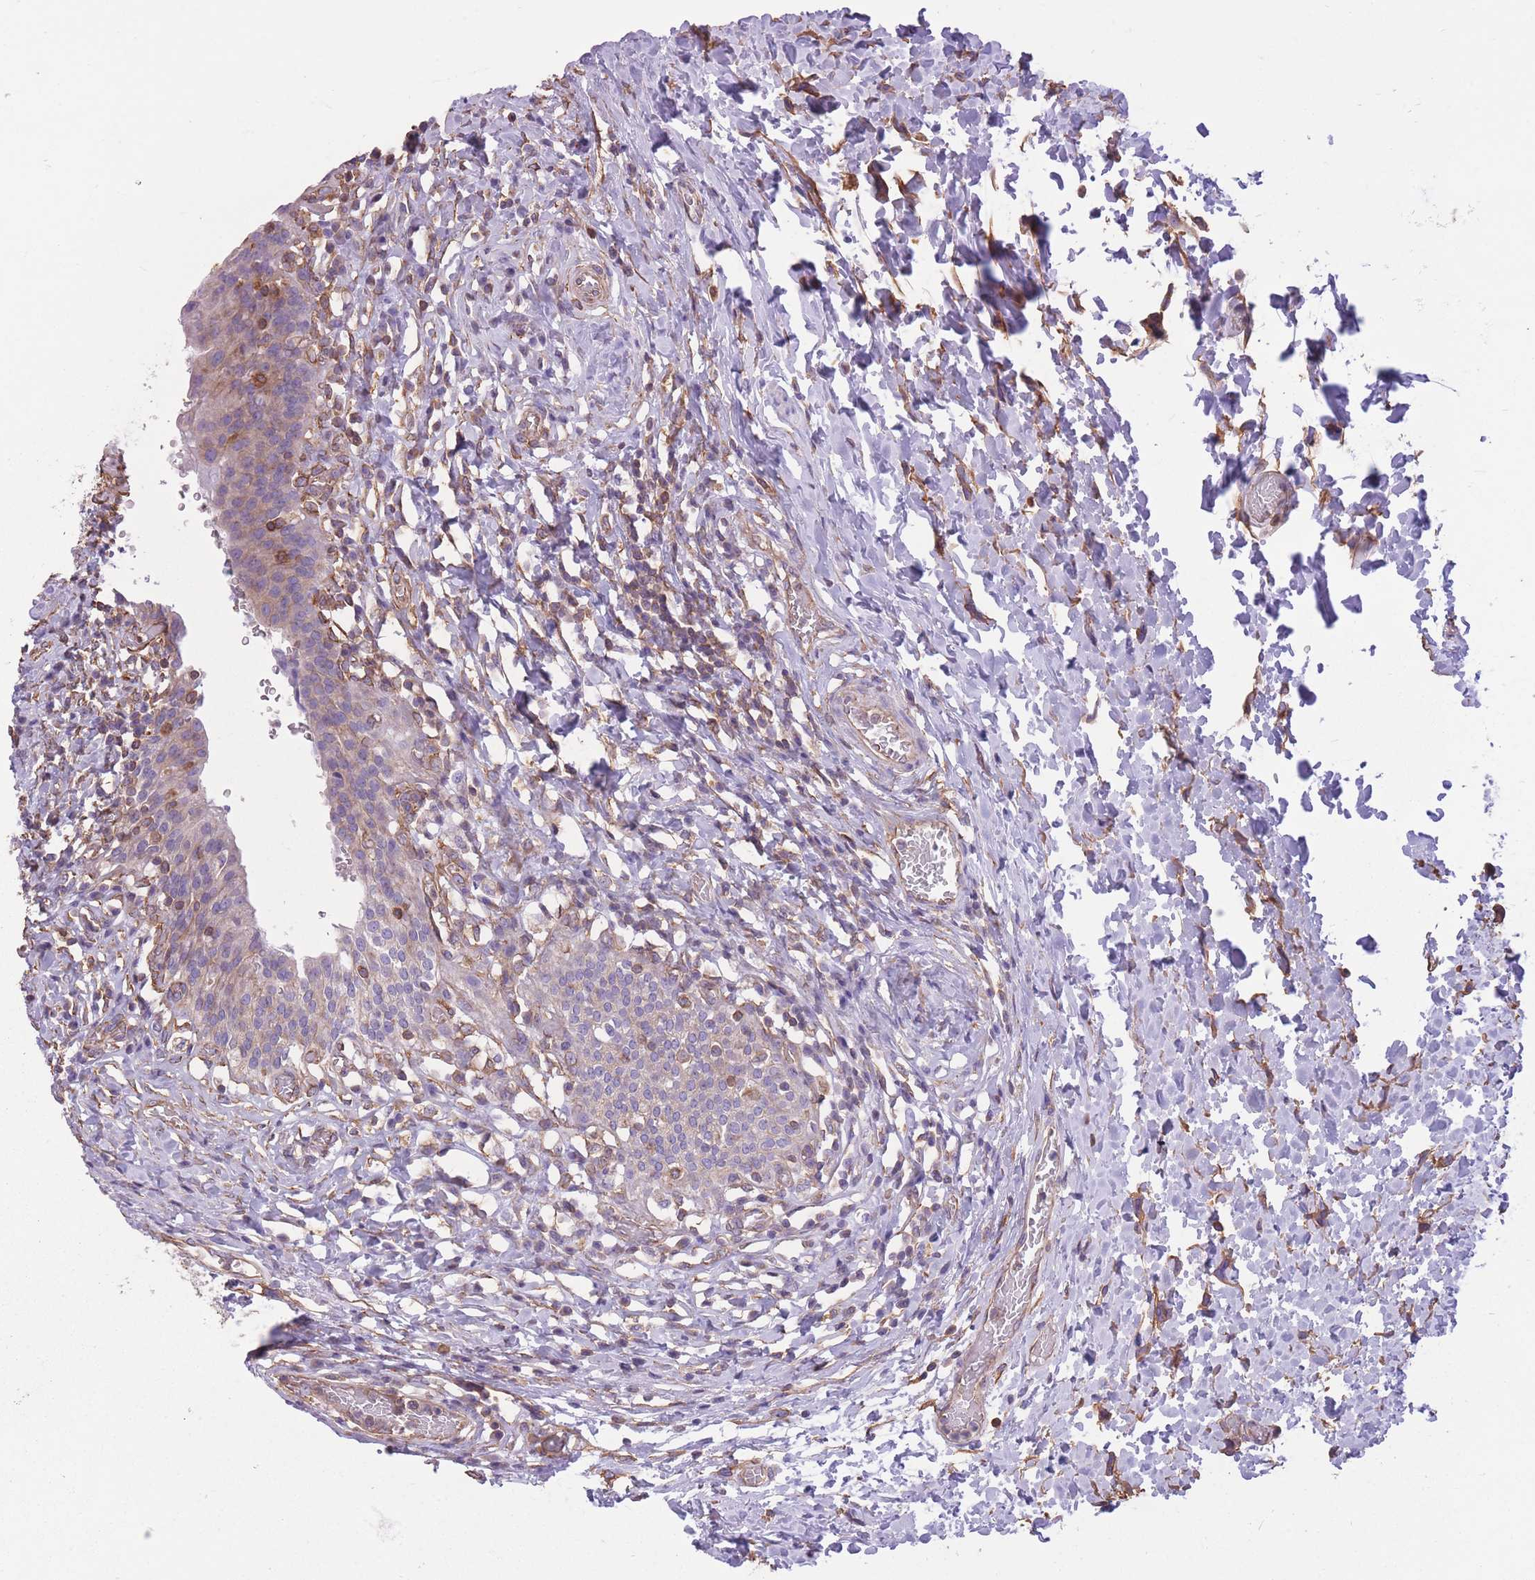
{"staining": {"intensity": "weak", "quantity": "<25%", "location": "cytoplasmic/membranous"}, "tissue": "urinary bladder", "cell_type": "Urothelial cells", "image_type": "normal", "snomed": [{"axis": "morphology", "description": "Normal tissue, NOS"}, {"axis": "morphology", "description": "Inflammation, NOS"}, {"axis": "topography", "description": "Urinary bladder"}], "caption": "DAB immunohistochemical staining of normal human urinary bladder demonstrates no significant staining in urothelial cells.", "gene": "ADD1", "patient": {"sex": "male", "age": 64}}